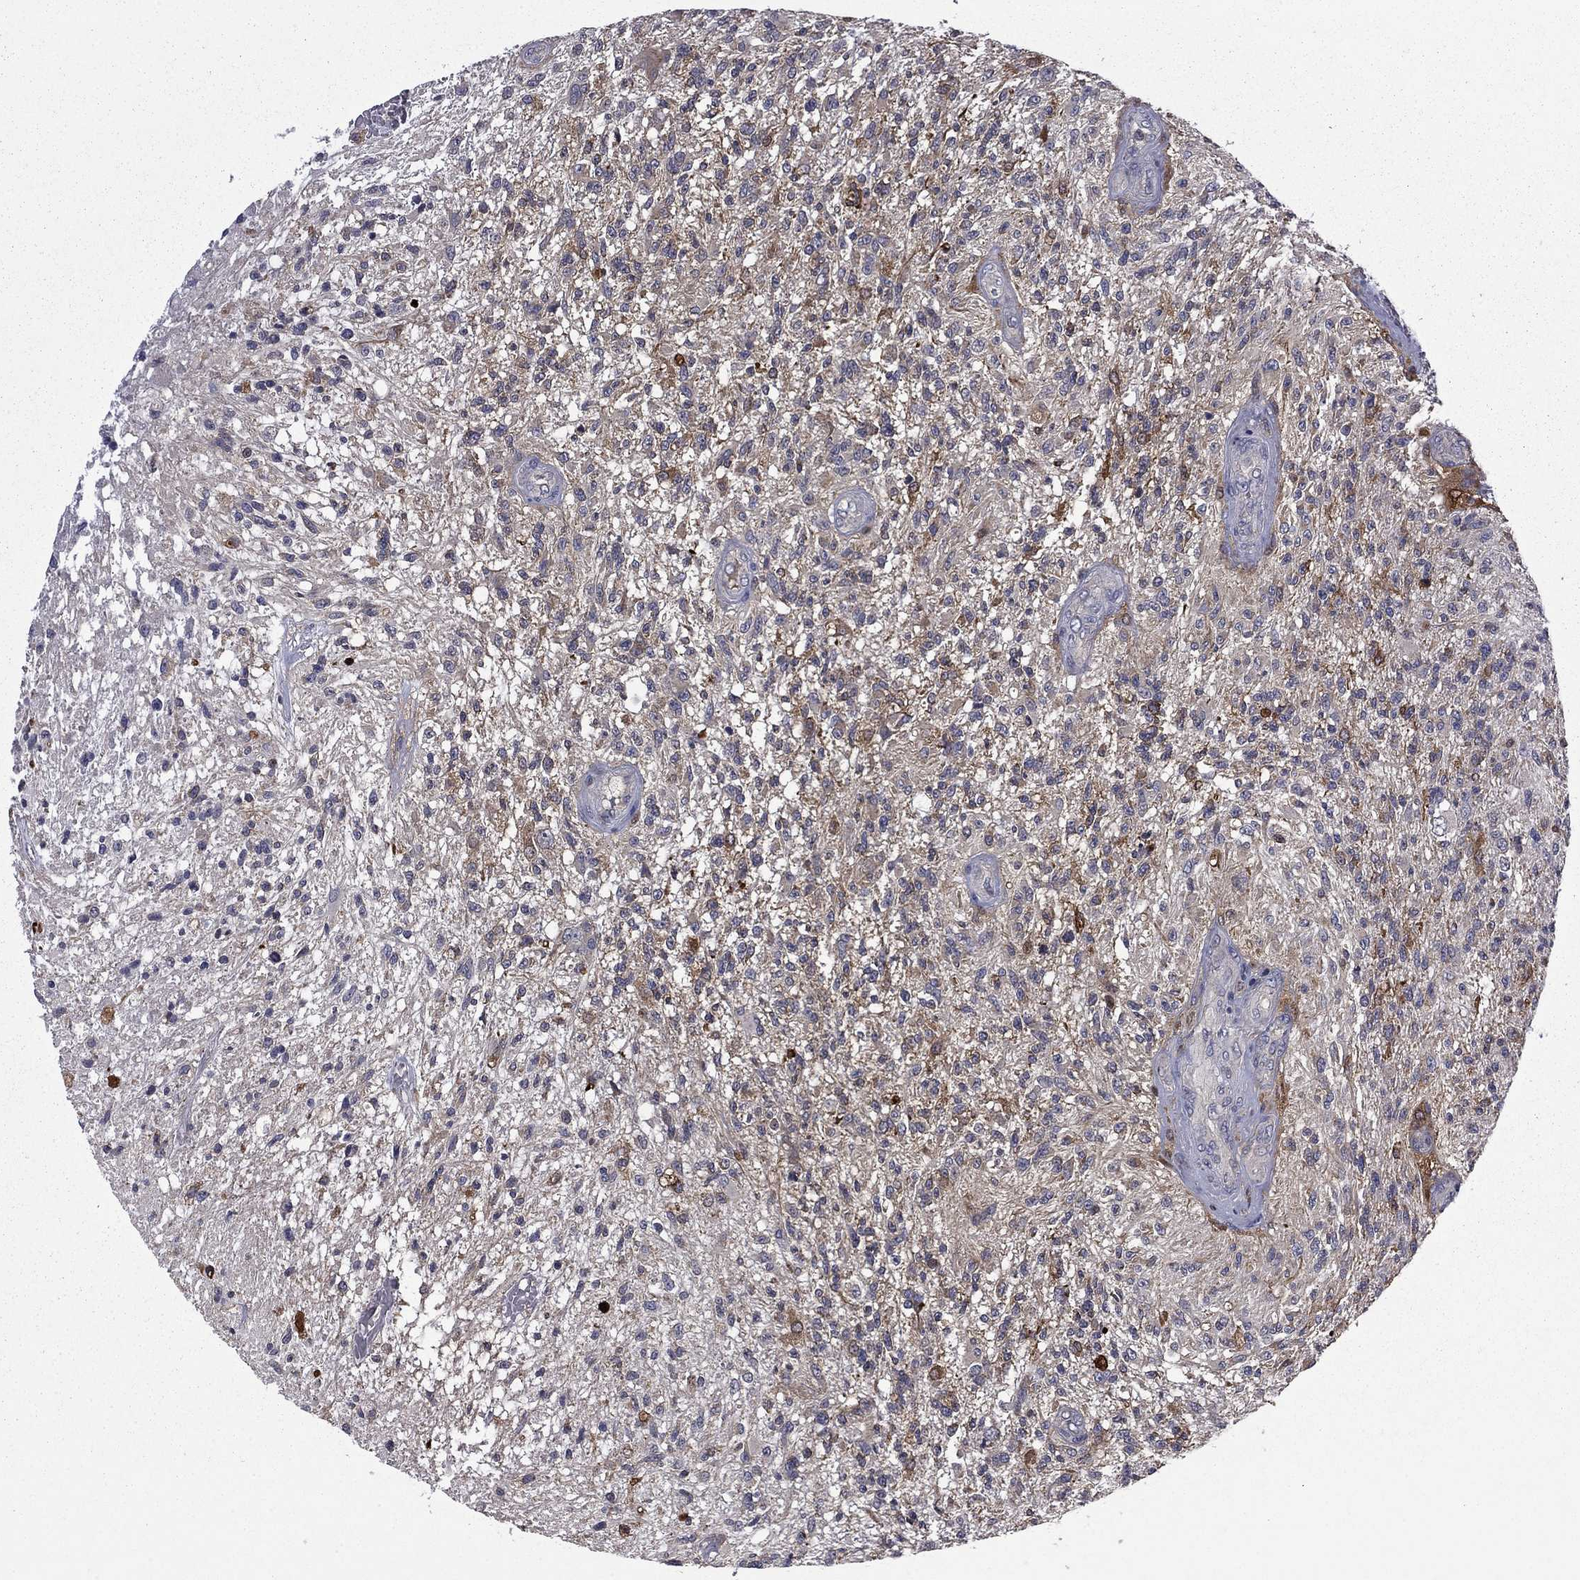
{"staining": {"intensity": "moderate", "quantity": "<25%", "location": "cytoplasmic/membranous"}, "tissue": "glioma", "cell_type": "Tumor cells", "image_type": "cancer", "snomed": [{"axis": "morphology", "description": "Glioma, malignant, High grade"}, {"axis": "topography", "description": "Brain"}], "caption": "Immunohistochemistry (IHC) of human glioma displays low levels of moderate cytoplasmic/membranous expression in approximately <25% of tumor cells.", "gene": "CEACAM7", "patient": {"sex": "male", "age": 56}}